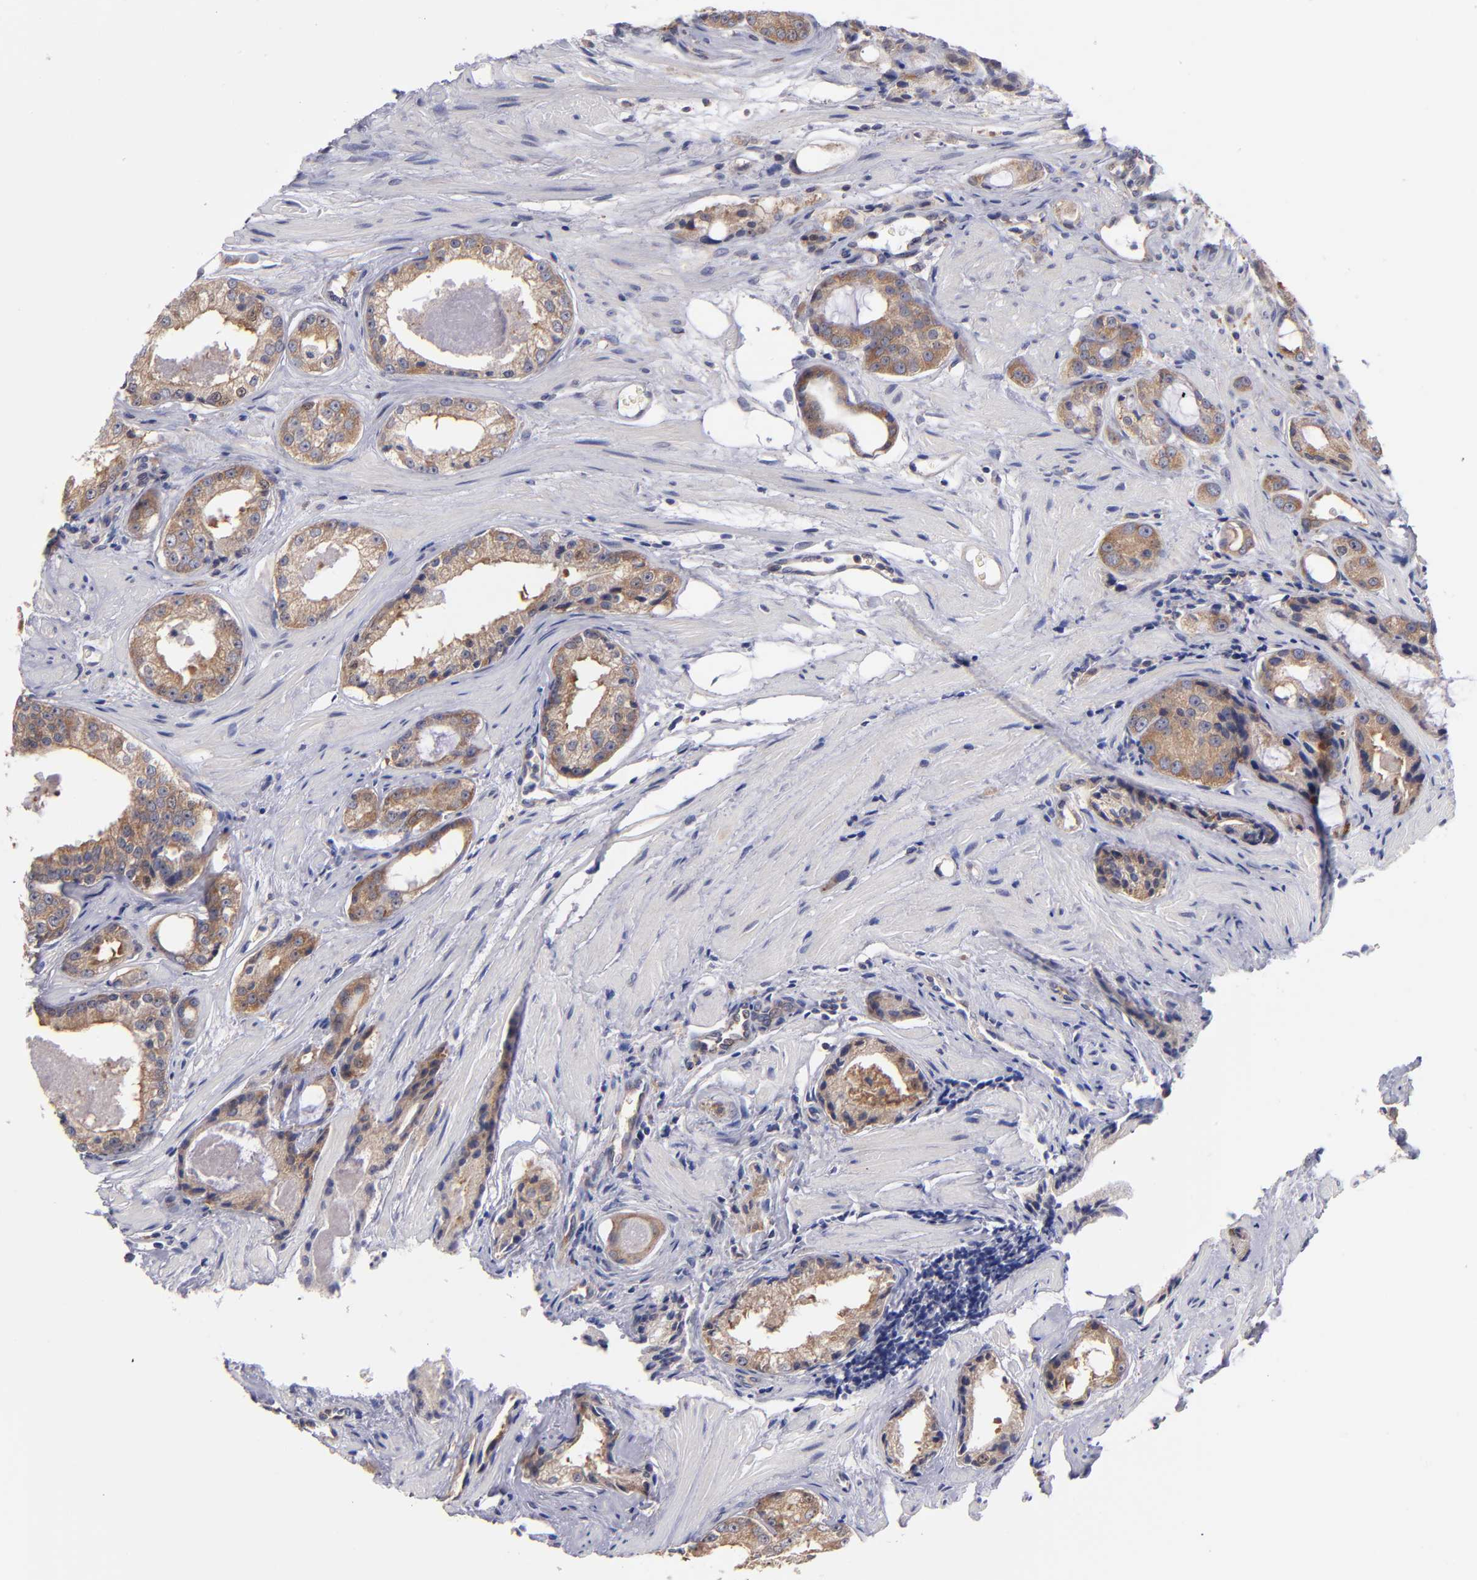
{"staining": {"intensity": "weak", "quantity": ">75%", "location": "cytoplasmic/membranous"}, "tissue": "prostate cancer", "cell_type": "Tumor cells", "image_type": "cancer", "snomed": [{"axis": "morphology", "description": "Adenocarcinoma, Medium grade"}, {"axis": "topography", "description": "Prostate"}], "caption": "Protein expression analysis of prostate medium-grade adenocarcinoma reveals weak cytoplasmic/membranous expression in about >75% of tumor cells.", "gene": "EIF3L", "patient": {"sex": "male", "age": 60}}